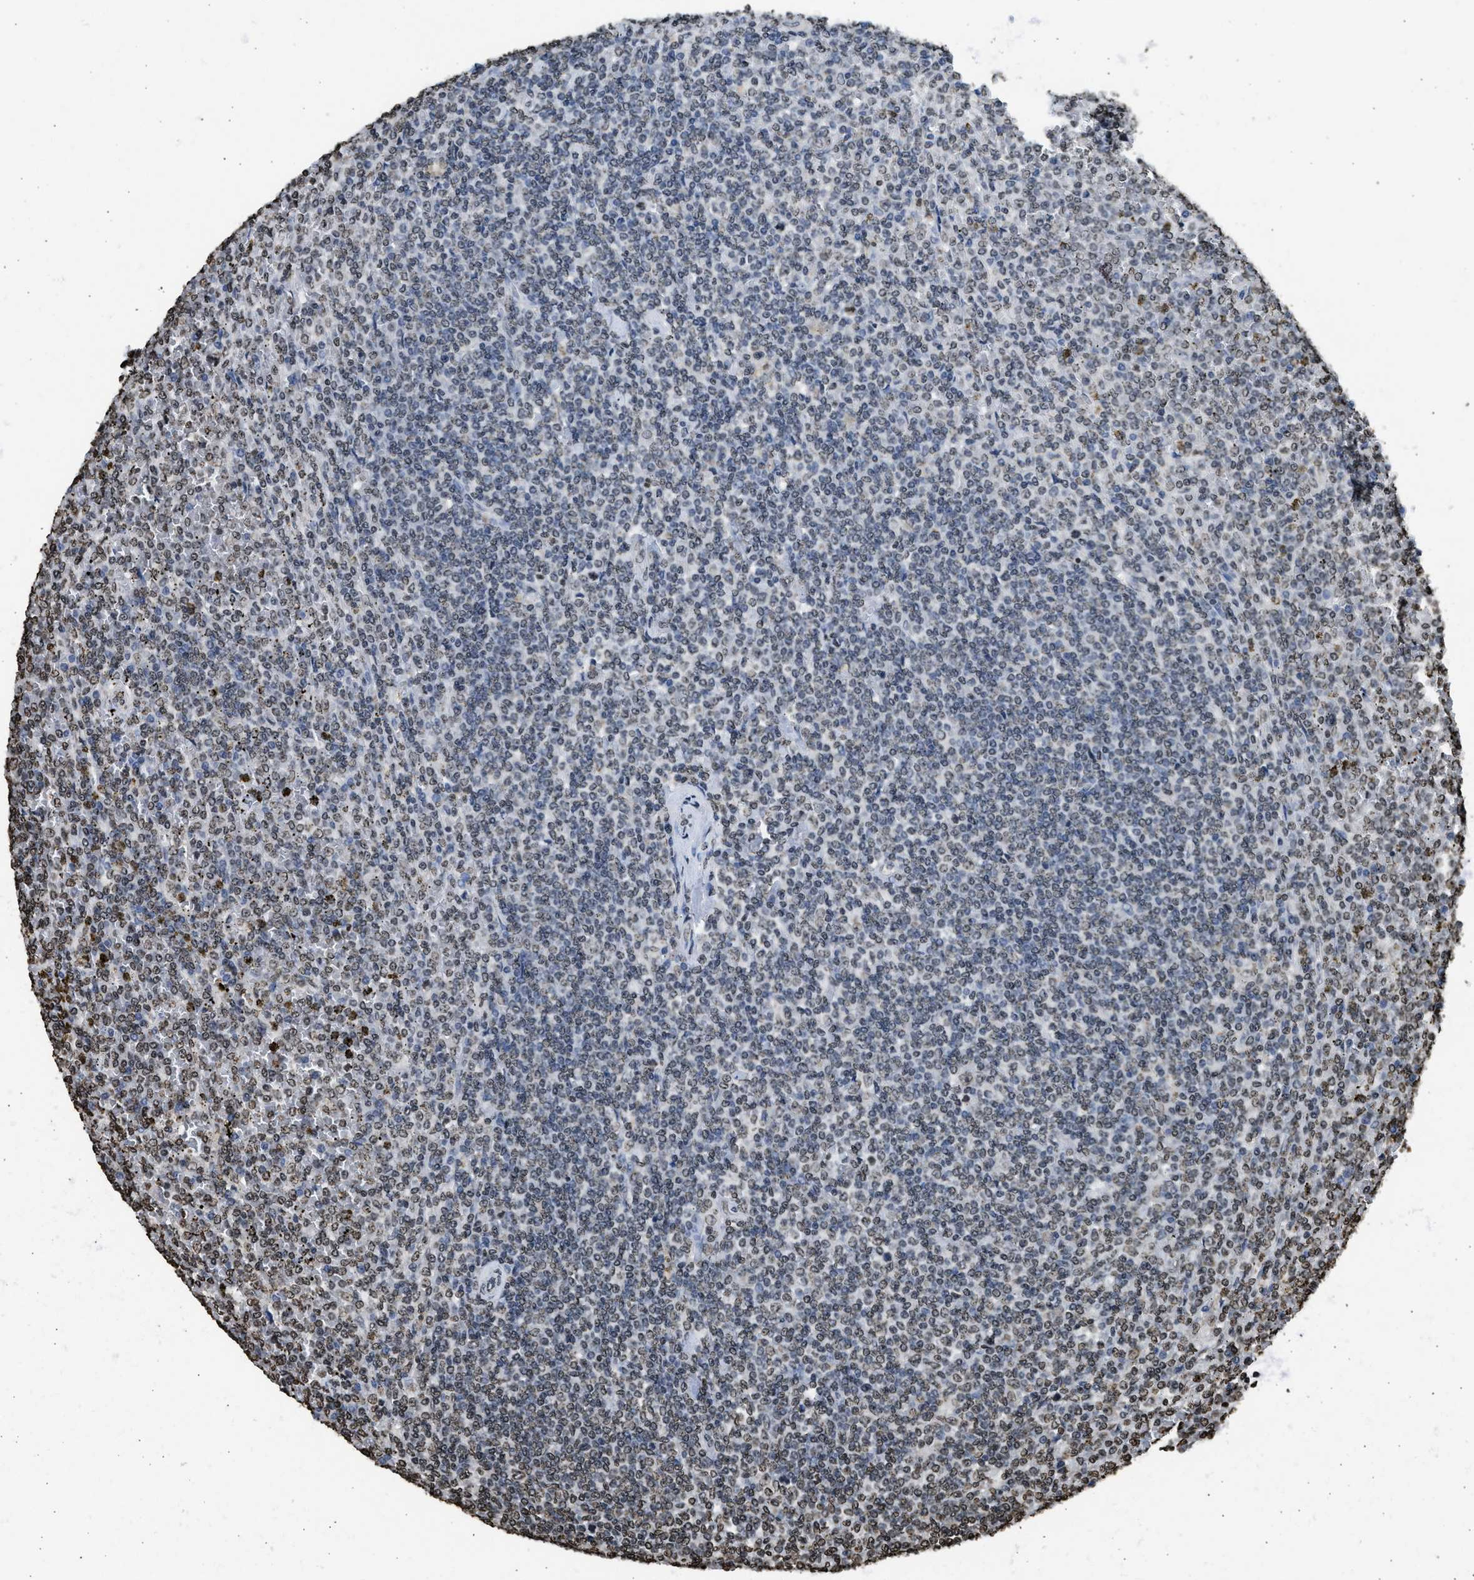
{"staining": {"intensity": "weak", "quantity": "25%-75%", "location": "nuclear"}, "tissue": "lymphoma", "cell_type": "Tumor cells", "image_type": "cancer", "snomed": [{"axis": "morphology", "description": "Malignant lymphoma, non-Hodgkin's type, Low grade"}, {"axis": "topography", "description": "Spleen"}], "caption": "Immunohistochemical staining of malignant lymphoma, non-Hodgkin's type (low-grade) shows low levels of weak nuclear protein staining in about 25%-75% of tumor cells.", "gene": "RRAGC", "patient": {"sex": "female", "age": 19}}